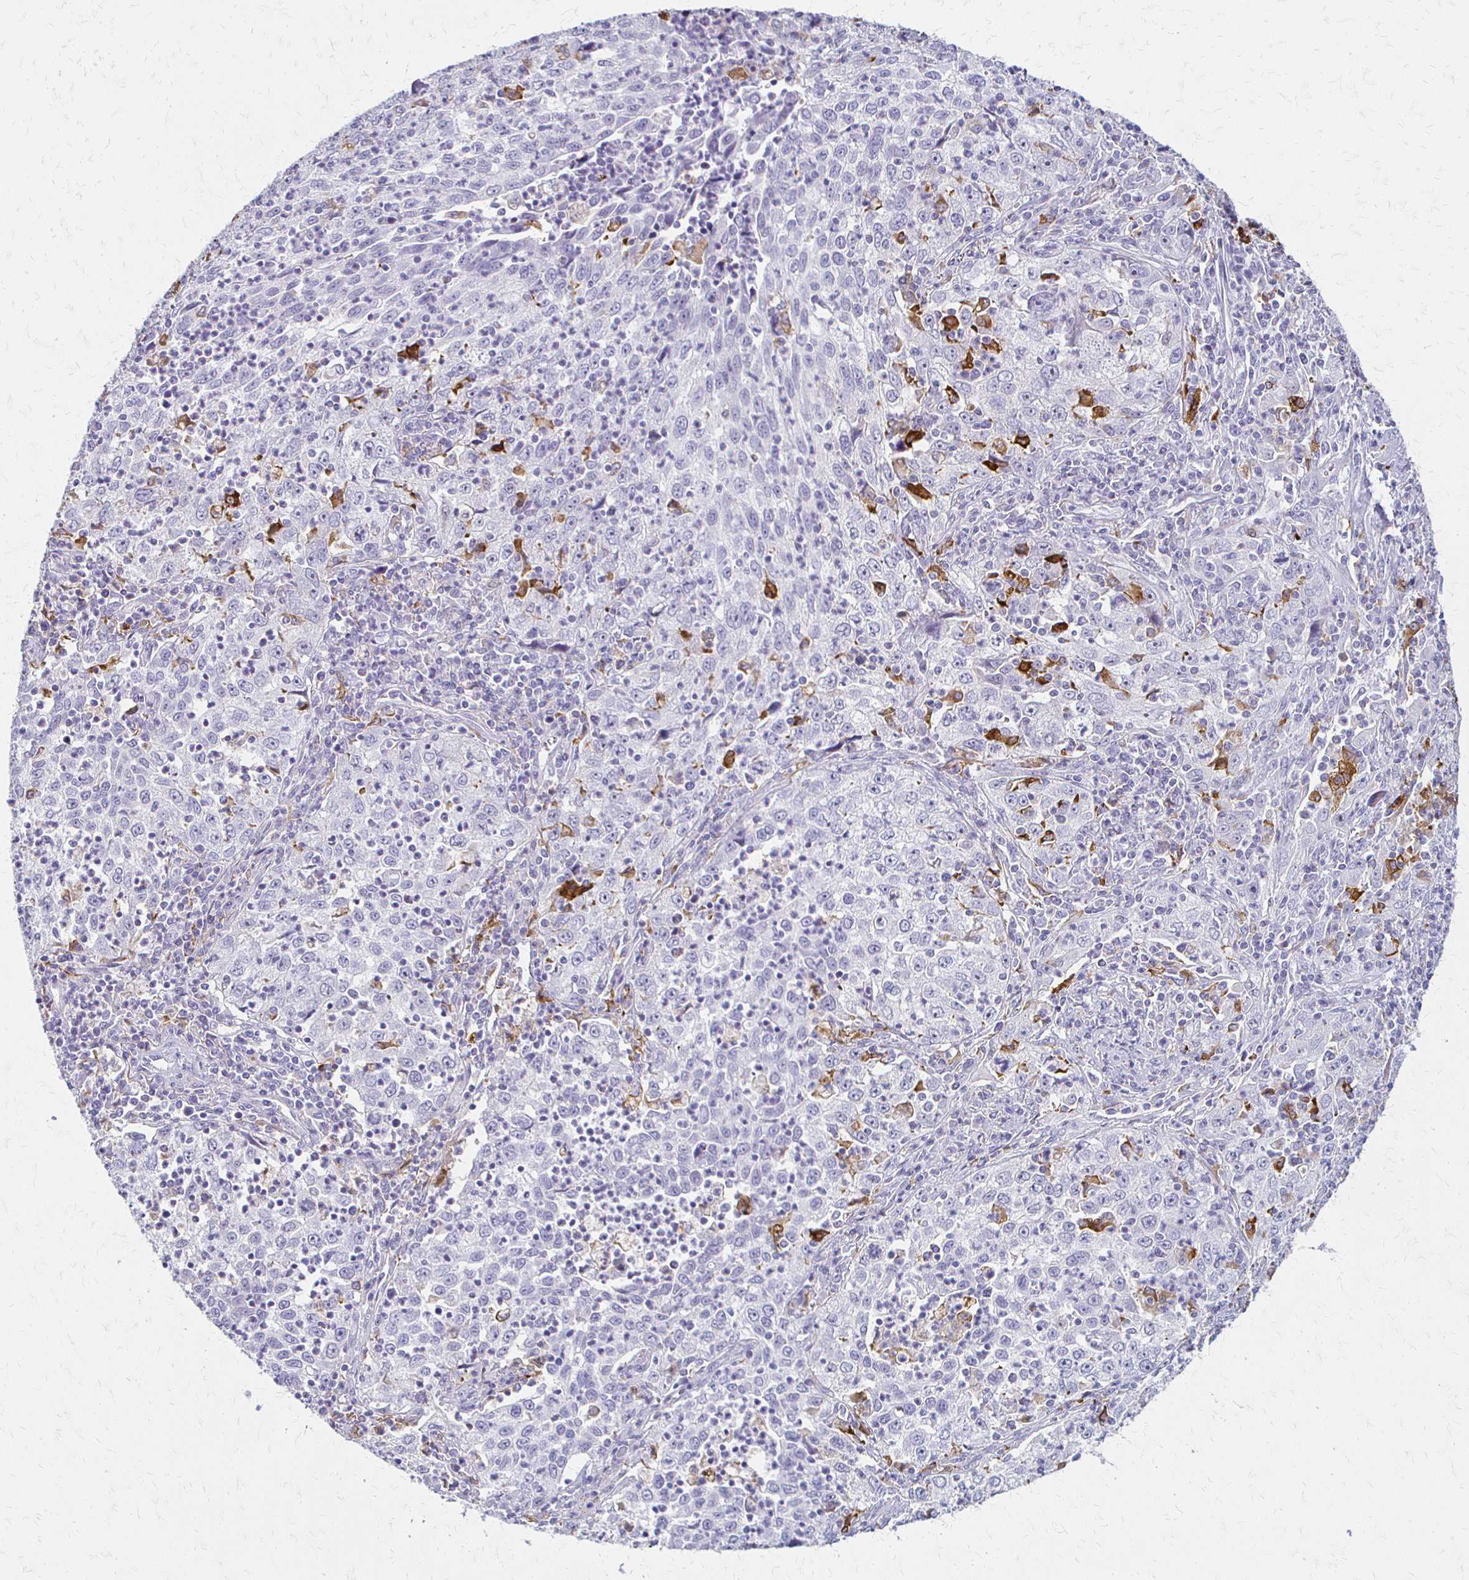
{"staining": {"intensity": "negative", "quantity": "none", "location": "none"}, "tissue": "lung cancer", "cell_type": "Tumor cells", "image_type": "cancer", "snomed": [{"axis": "morphology", "description": "Squamous cell carcinoma, NOS"}, {"axis": "topography", "description": "Lung"}], "caption": "DAB (3,3'-diaminobenzidine) immunohistochemical staining of squamous cell carcinoma (lung) reveals no significant staining in tumor cells.", "gene": "ACP5", "patient": {"sex": "male", "age": 71}}